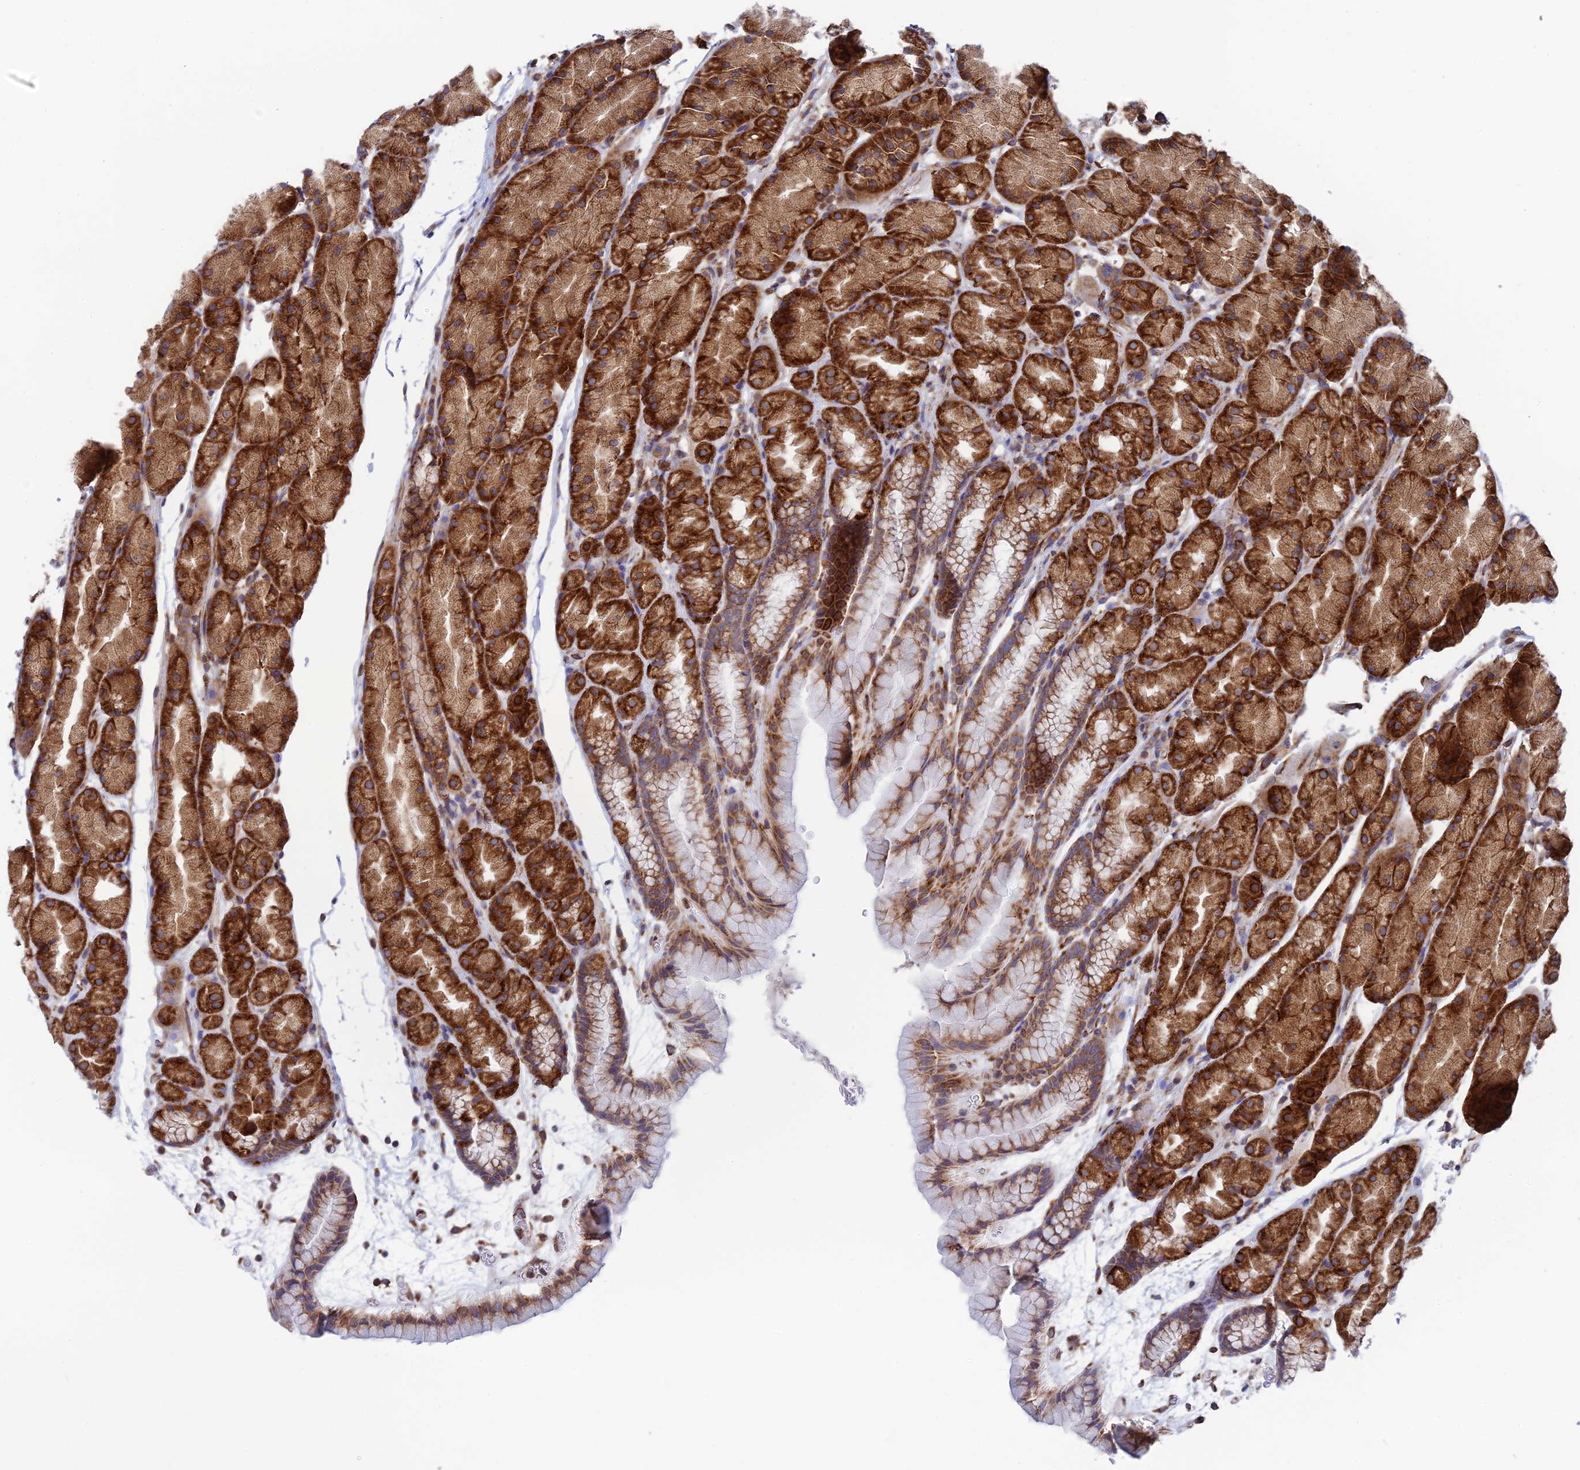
{"staining": {"intensity": "strong", "quantity": ">75%", "location": "cytoplasmic/membranous"}, "tissue": "stomach", "cell_type": "Glandular cells", "image_type": "normal", "snomed": [{"axis": "morphology", "description": "Normal tissue, NOS"}, {"axis": "topography", "description": "Stomach, upper"}, {"axis": "topography", "description": "Stomach"}], "caption": "About >75% of glandular cells in unremarkable human stomach display strong cytoplasmic/membranous protein staining as visualized by brown immunohistochemical staining.", "gene": "CCDC69", "patient": {"sex": "male", "age": 47}}